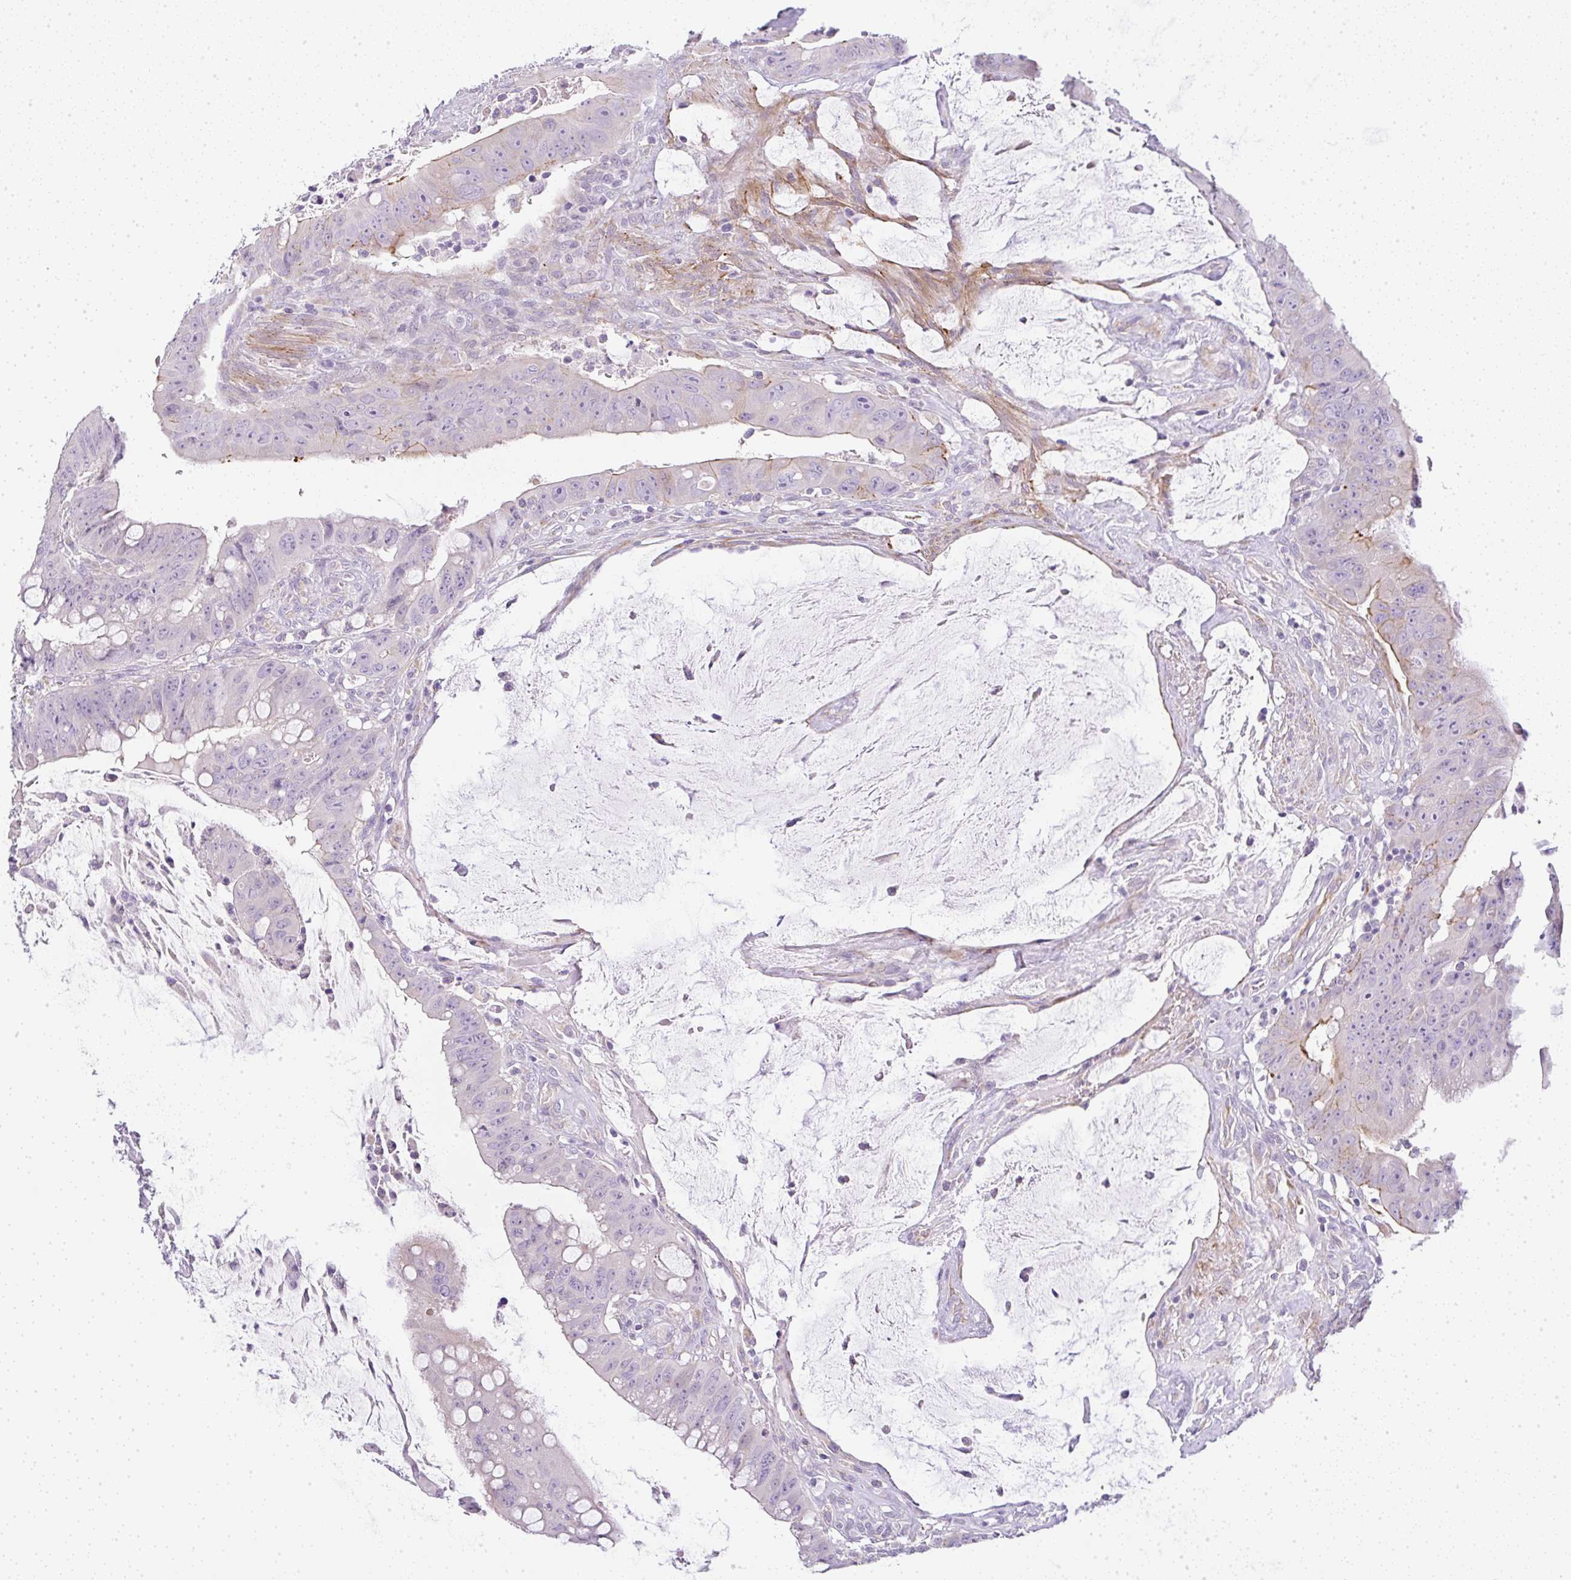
{"staining": {"intensity": "moderate", "quantity": "<25%", "location": "cytoplasmic/membranous"}, "tissue": "colorectal cancer", "cell_type": "Tumor cells", "image_type": "cancer", "snomed": [{"axis": "morphology", "description": "Adenocarcinoma, NOS"}, {"axis": "topography", "description": "Rectum"}], "caption": "This is an image of IHC staining of colorectal cancer (adenocarcinoma), which shows moderate positivity in the cytoplasmic/membranous of tumor cells.", "gene": "LPAR4", "patient": {"sex": "male", "age": 78}}